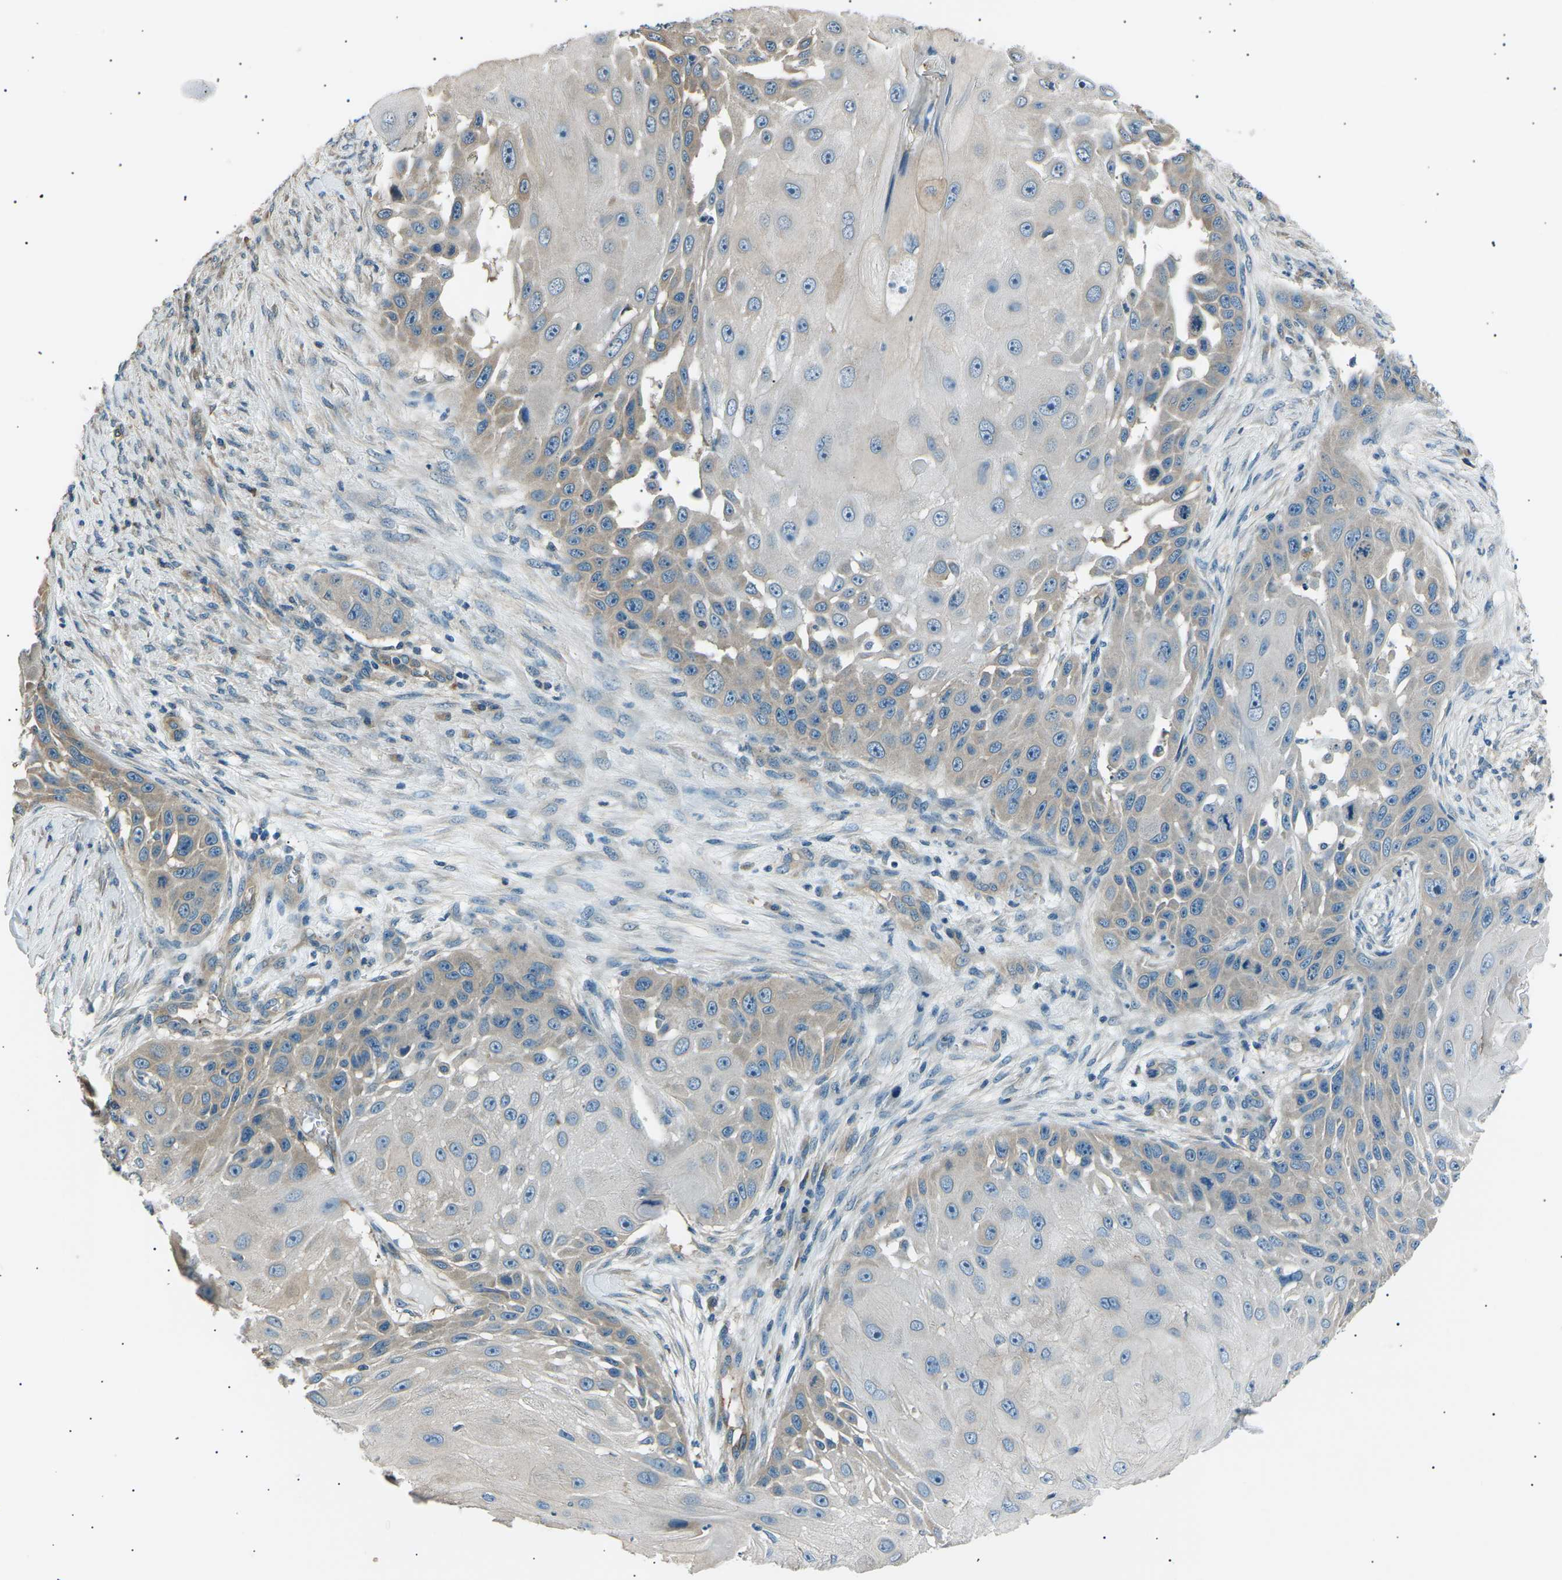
{"staining": {"intensity": "weak", "quantity": "<25%", "location": "cytoplasmic/membranous"}, "tissue": "skin cancer", "cell_type": "Tumor cells", "image_type": "cancer", "snomed": [{"axis": "morphology", "description": "Squamous cell carcinoma, NOS"}, {"axis": "topography", "description": "Skin"}], "caption": "Protein analysis of skin squamous cell carcinoma shows no significant staining in tumor cells.", "gene": "SLK", "patient": {"sex": "female", "age": 44}}